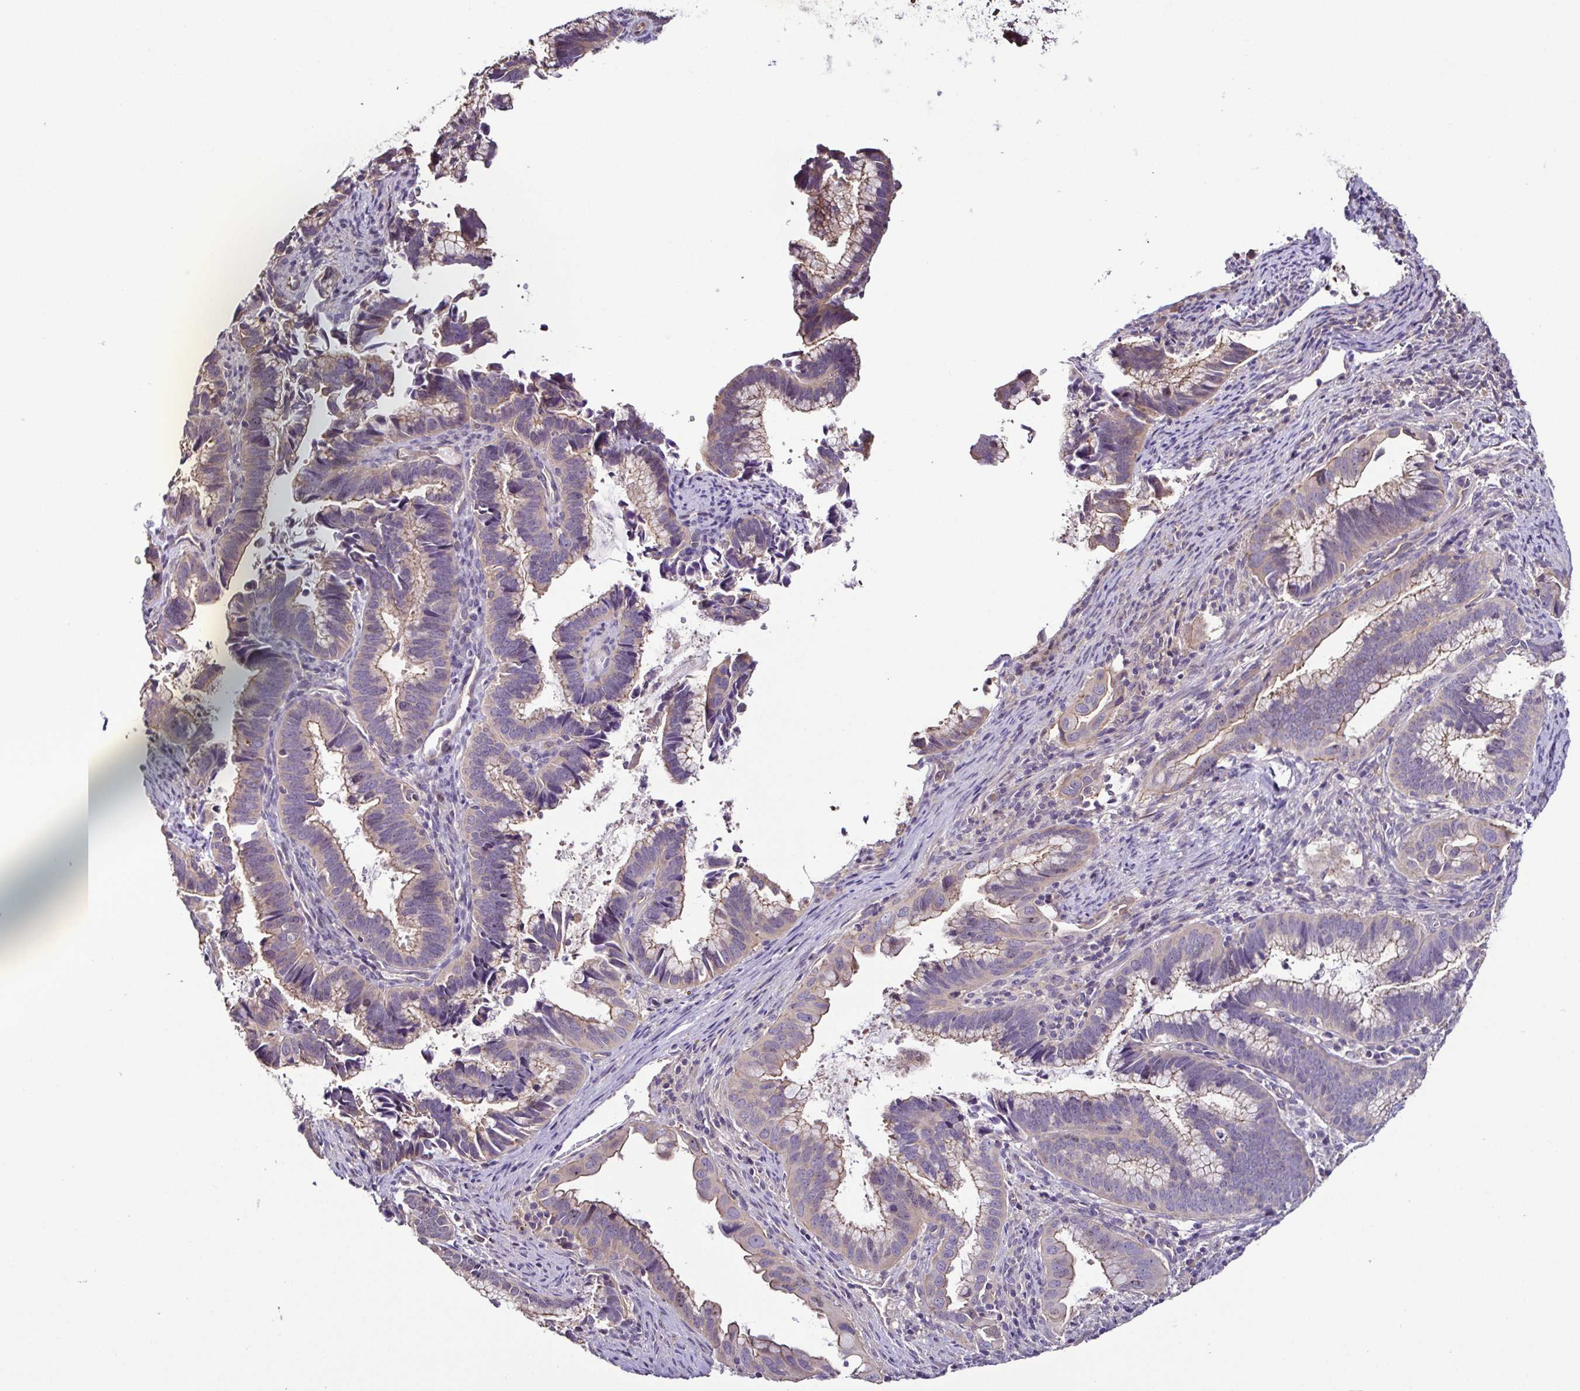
{"staining": {"intensity": "weak", "quantity": "25%-75%", "location": "cytoplasmic/membranous"}, "tissue": "cervical cancer", "cell_type": "Tumor cells", "image_type": "cancer", "snomed": [{"axis": "morphology", "description": "Adenocarcinoma, NOS"}, {"axis": "topography", "description": "Cervix"}], "caption": "Cervical cancer (adenocarcinoma) stained with a brown dye demonstrates weak cytoplasmic/membranous positive positivity in about 25%-75% of tumor cells.", "gene": "LMOD2", "patient": {"sex": "female", "age": 61}}